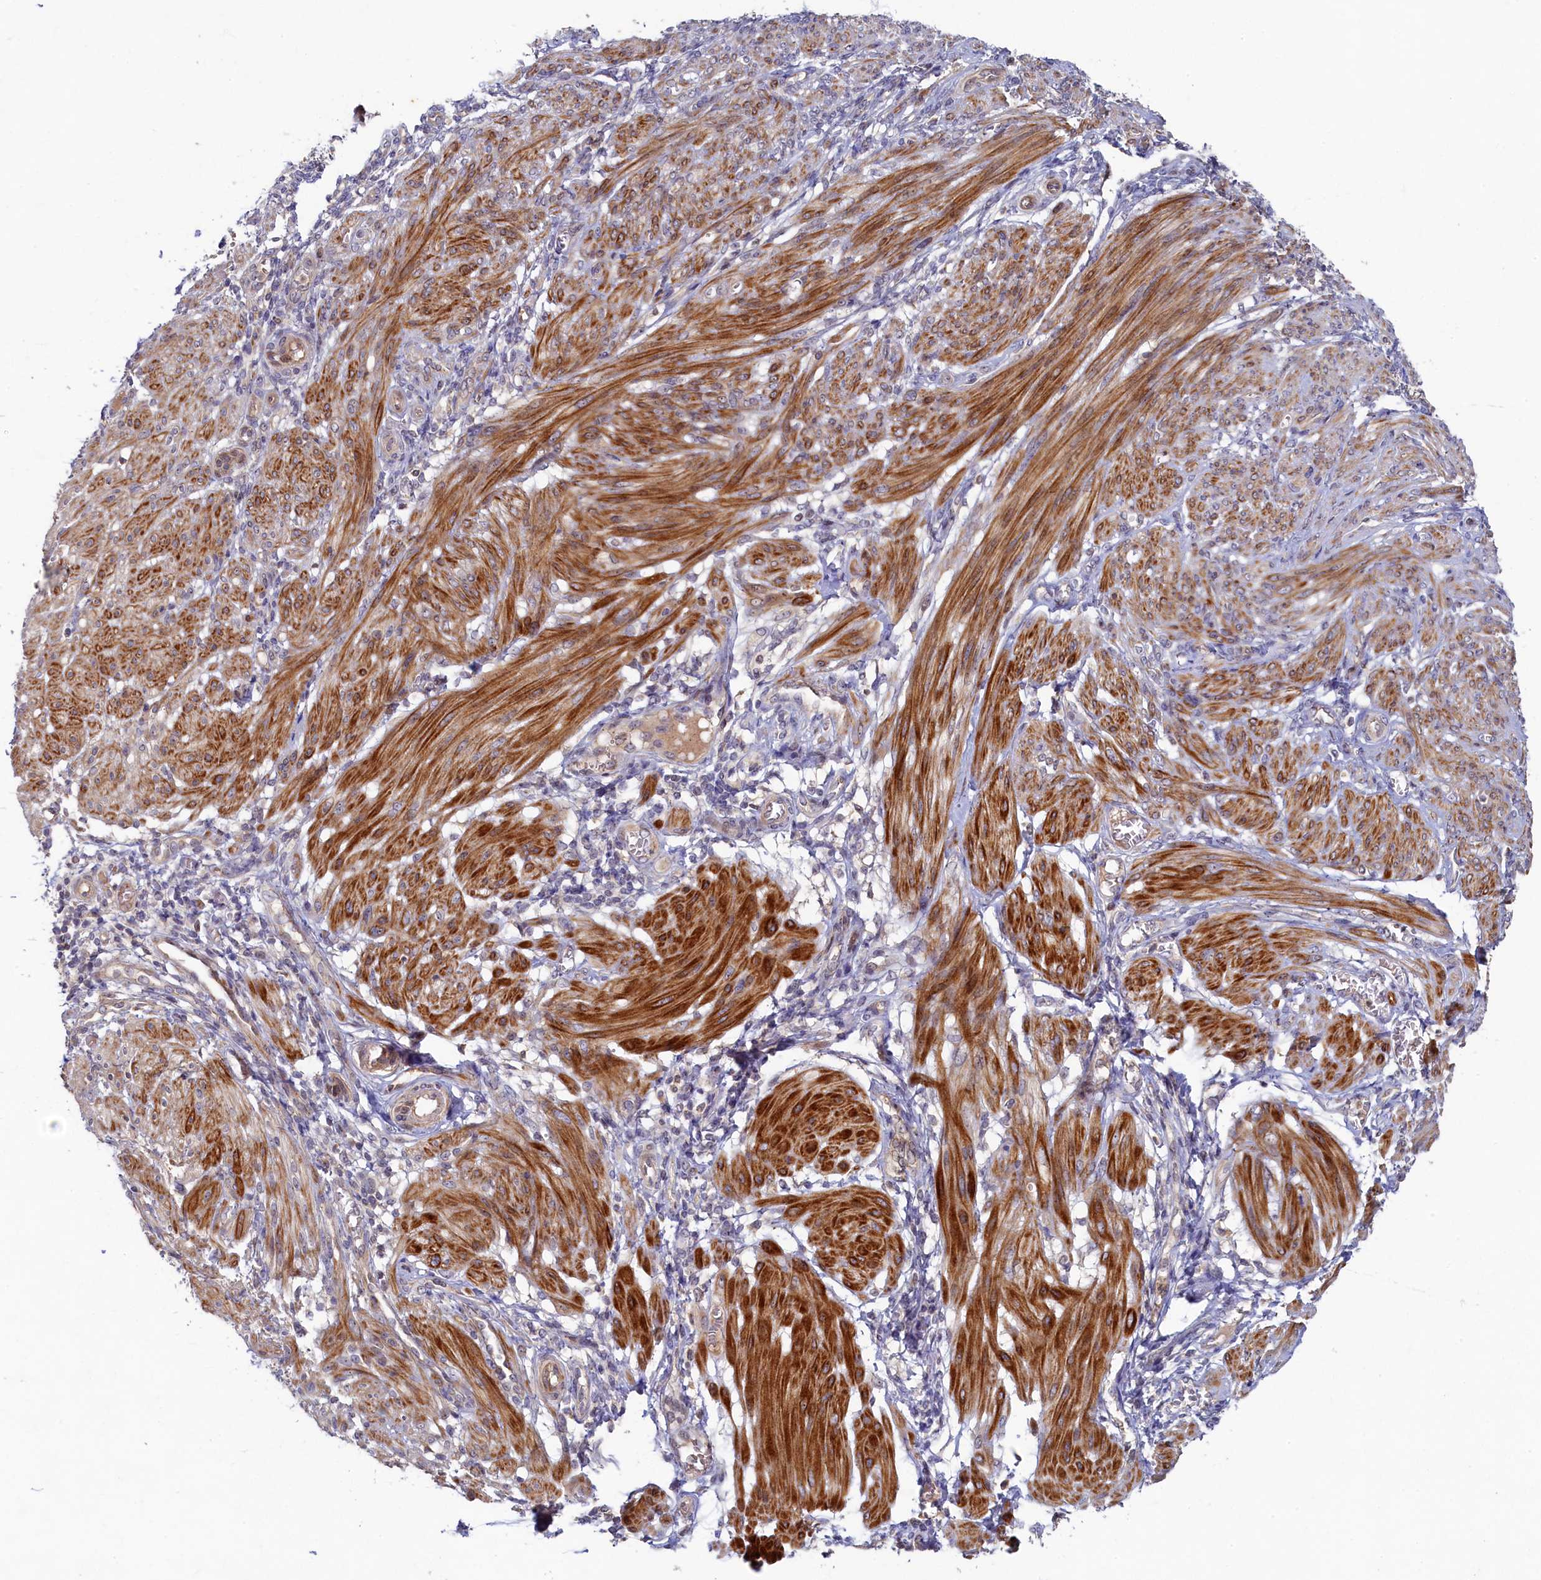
{"staining": {"intensity": "strong", "quantity": ">75%", "location": "cytoplasmic/membranous"}, "tissue": "smooth muscle", "cell_type": "Smooth muscle cells", "image_type": "normal", "snomed": [{"axis": "morphology", "description": "Normal tissue, NOS"}, {"axis": "topography", "description": "Smooth muscle"}], "caption": "A high-resolution histopathology image shows immunohistochemistry (IHC) staining of benign smooth muscle, which demonstrates strong cytoplasmic/membranous staining in approximately >75% of smooth muscle cells. The staining is performed using DAB brown chromogen to label protein expression. The nuclei are counter-stained blue using hematoxylin.", "gene": "CEP20", "patient": {"sex": "female", "age": 39}}